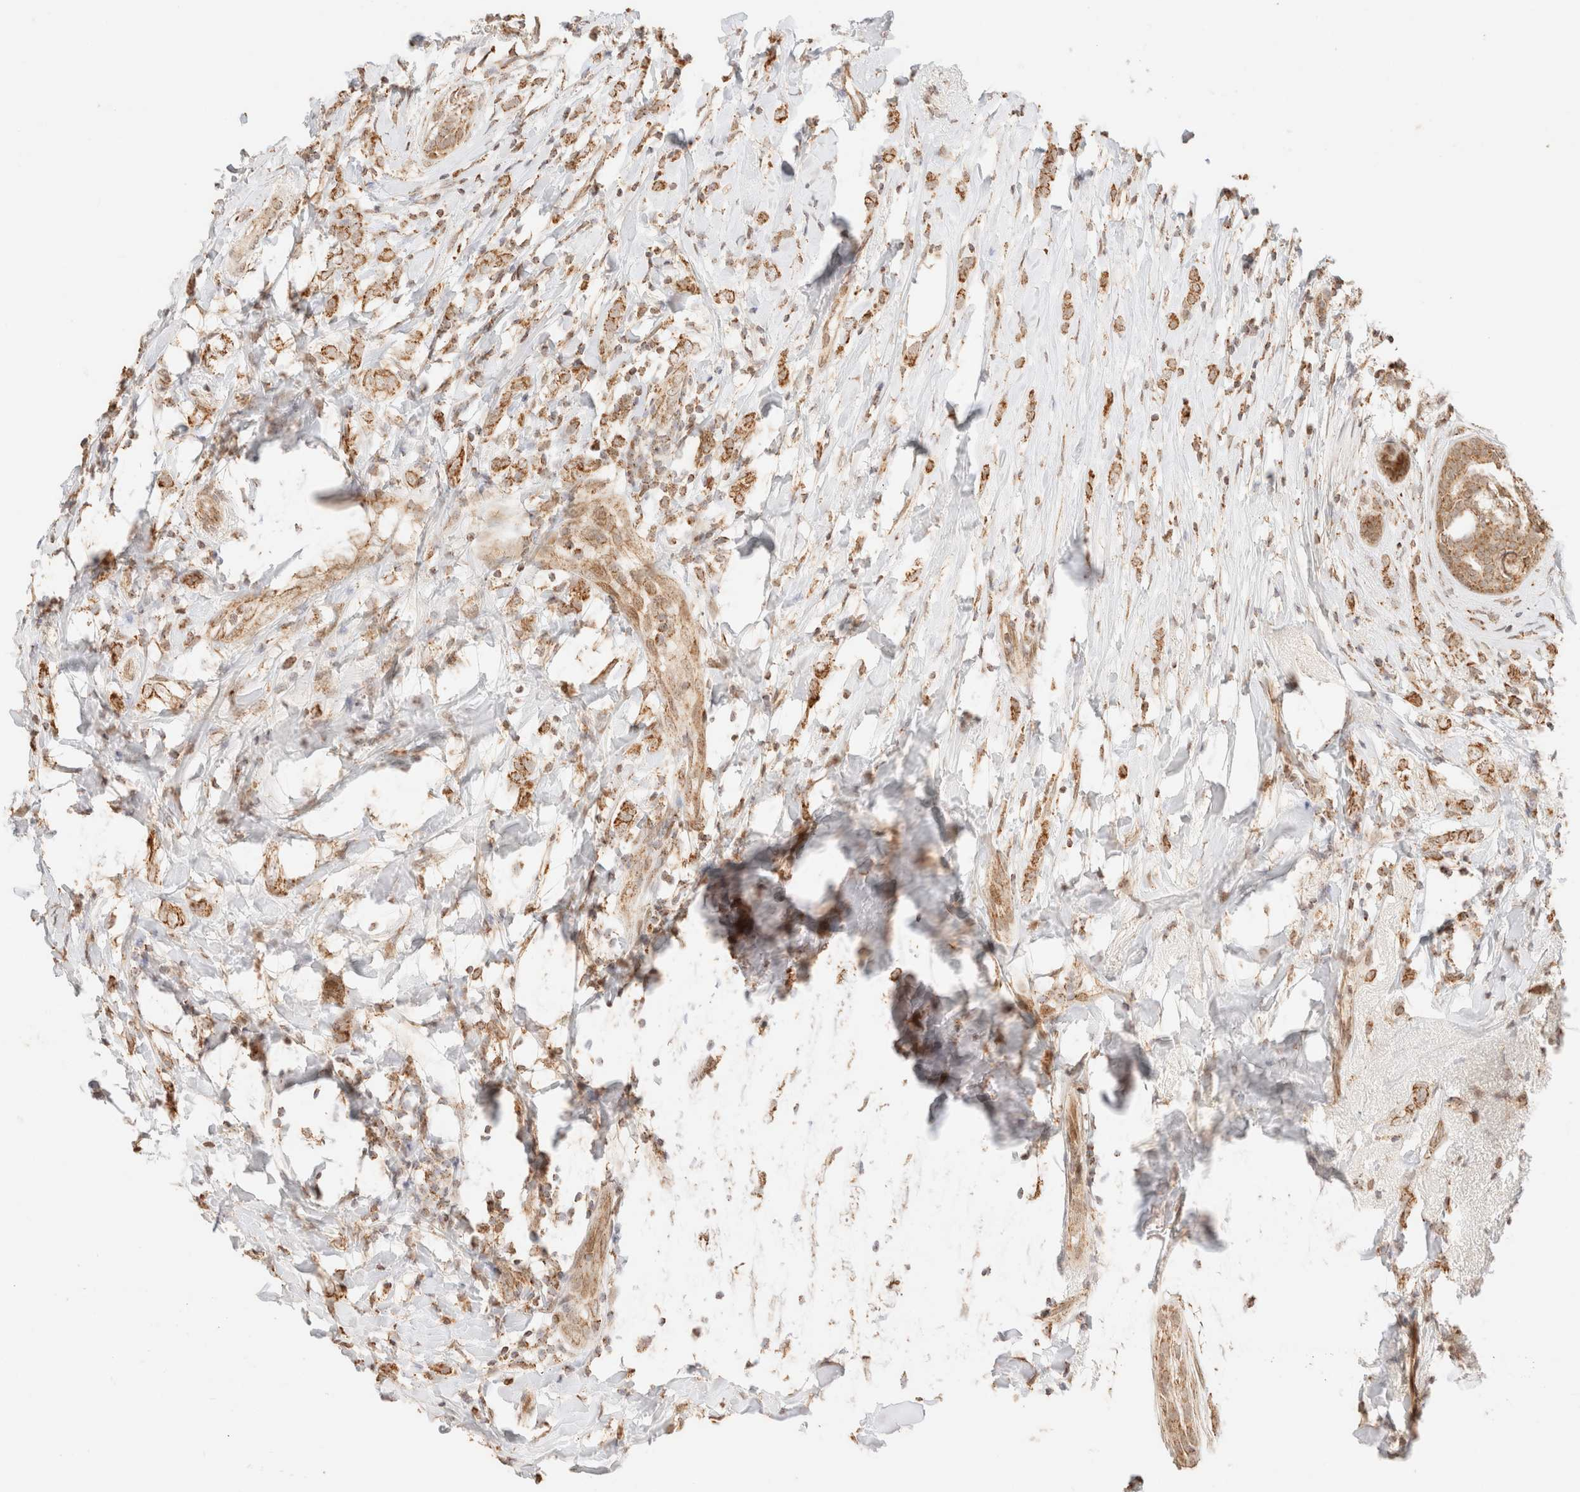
{"staining": {"intensity": "moderate", "quantity": ">75%", "location": "cytoplasmic/membranous"}, "tissue": "breast cancer", "cell_type": "Tumor cells", "image_type": "cancer", "snomed": [{"axis": "morphology", "description": "Normal tissue, NOS"}, {"axis": "morphology", "description": "Lobular carcinoma"}, {"axis": "topography", "description": "Breast"}], "caption": "A micrograph of breast lobular carcinoma stained for a protein exhibits moderate cytoplasmic/membranous brown staining in tumor cells. (Brightfield microscopy of DAB IHC at high magnification).", "gene": "TACO1", "patient": {"sex": "female", "age": 47}}